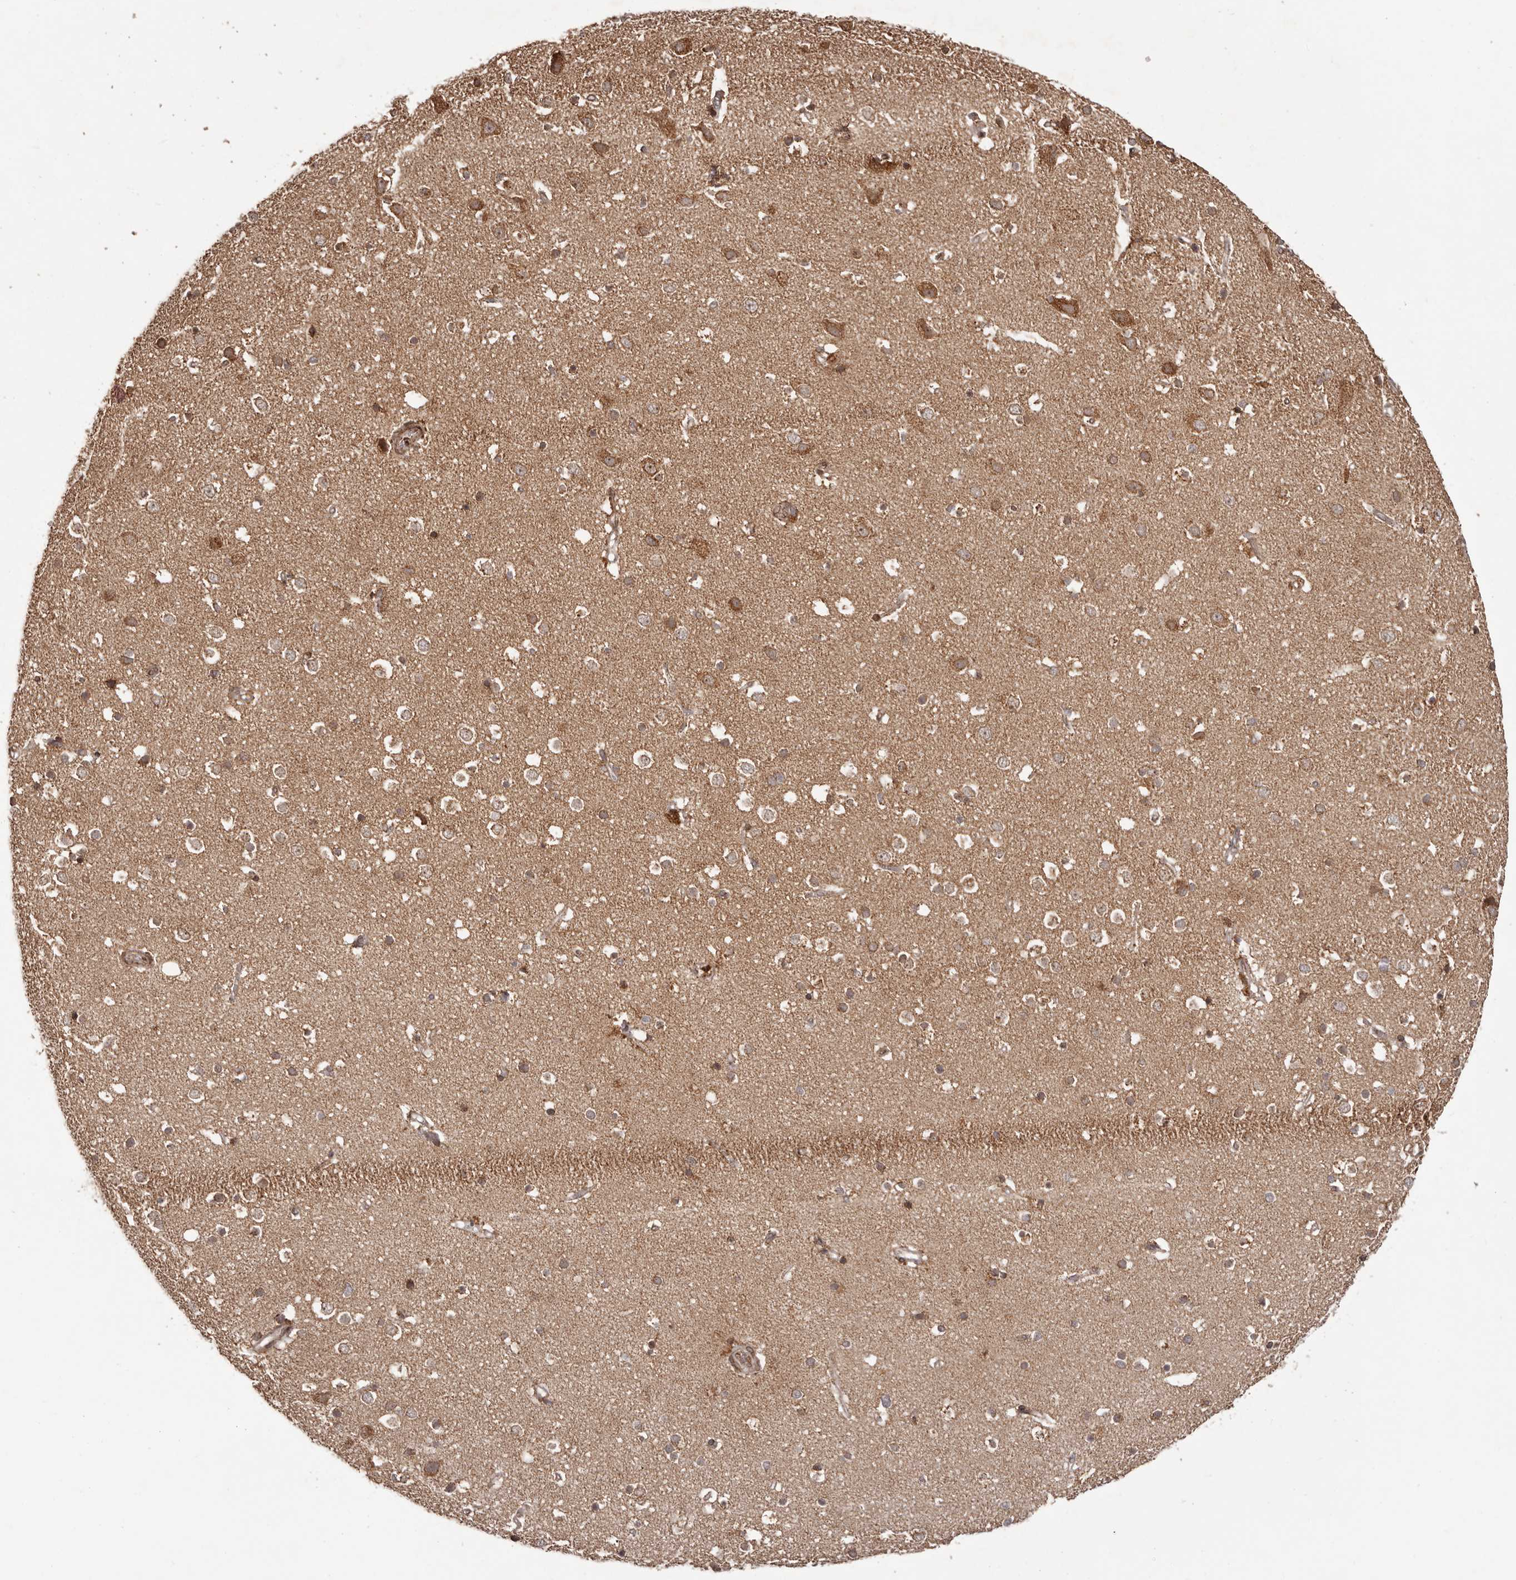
{"staining": {"intensity": "moderate", "quantity": ">75%", "location": "cytoplasmic/membranous"}, "tissue": "cerebral cortex", "cell_type": "Endothelial cells", "image_type": "normal", "snomed": [{"axis": "morphology", "description": "Normal tissue, NOS"}, {"axis": "topography", "description": "Cerebral cortex"}], "caption": "About >75% of endothelial cells in unremarkable cerebral cortex exhibit moderate cytoplasmic/membranous protein positivity as visualized by brown immunohistochemical staining.", "gene": "CHRM2", "patient": {"sex": "male", "age": 54}}